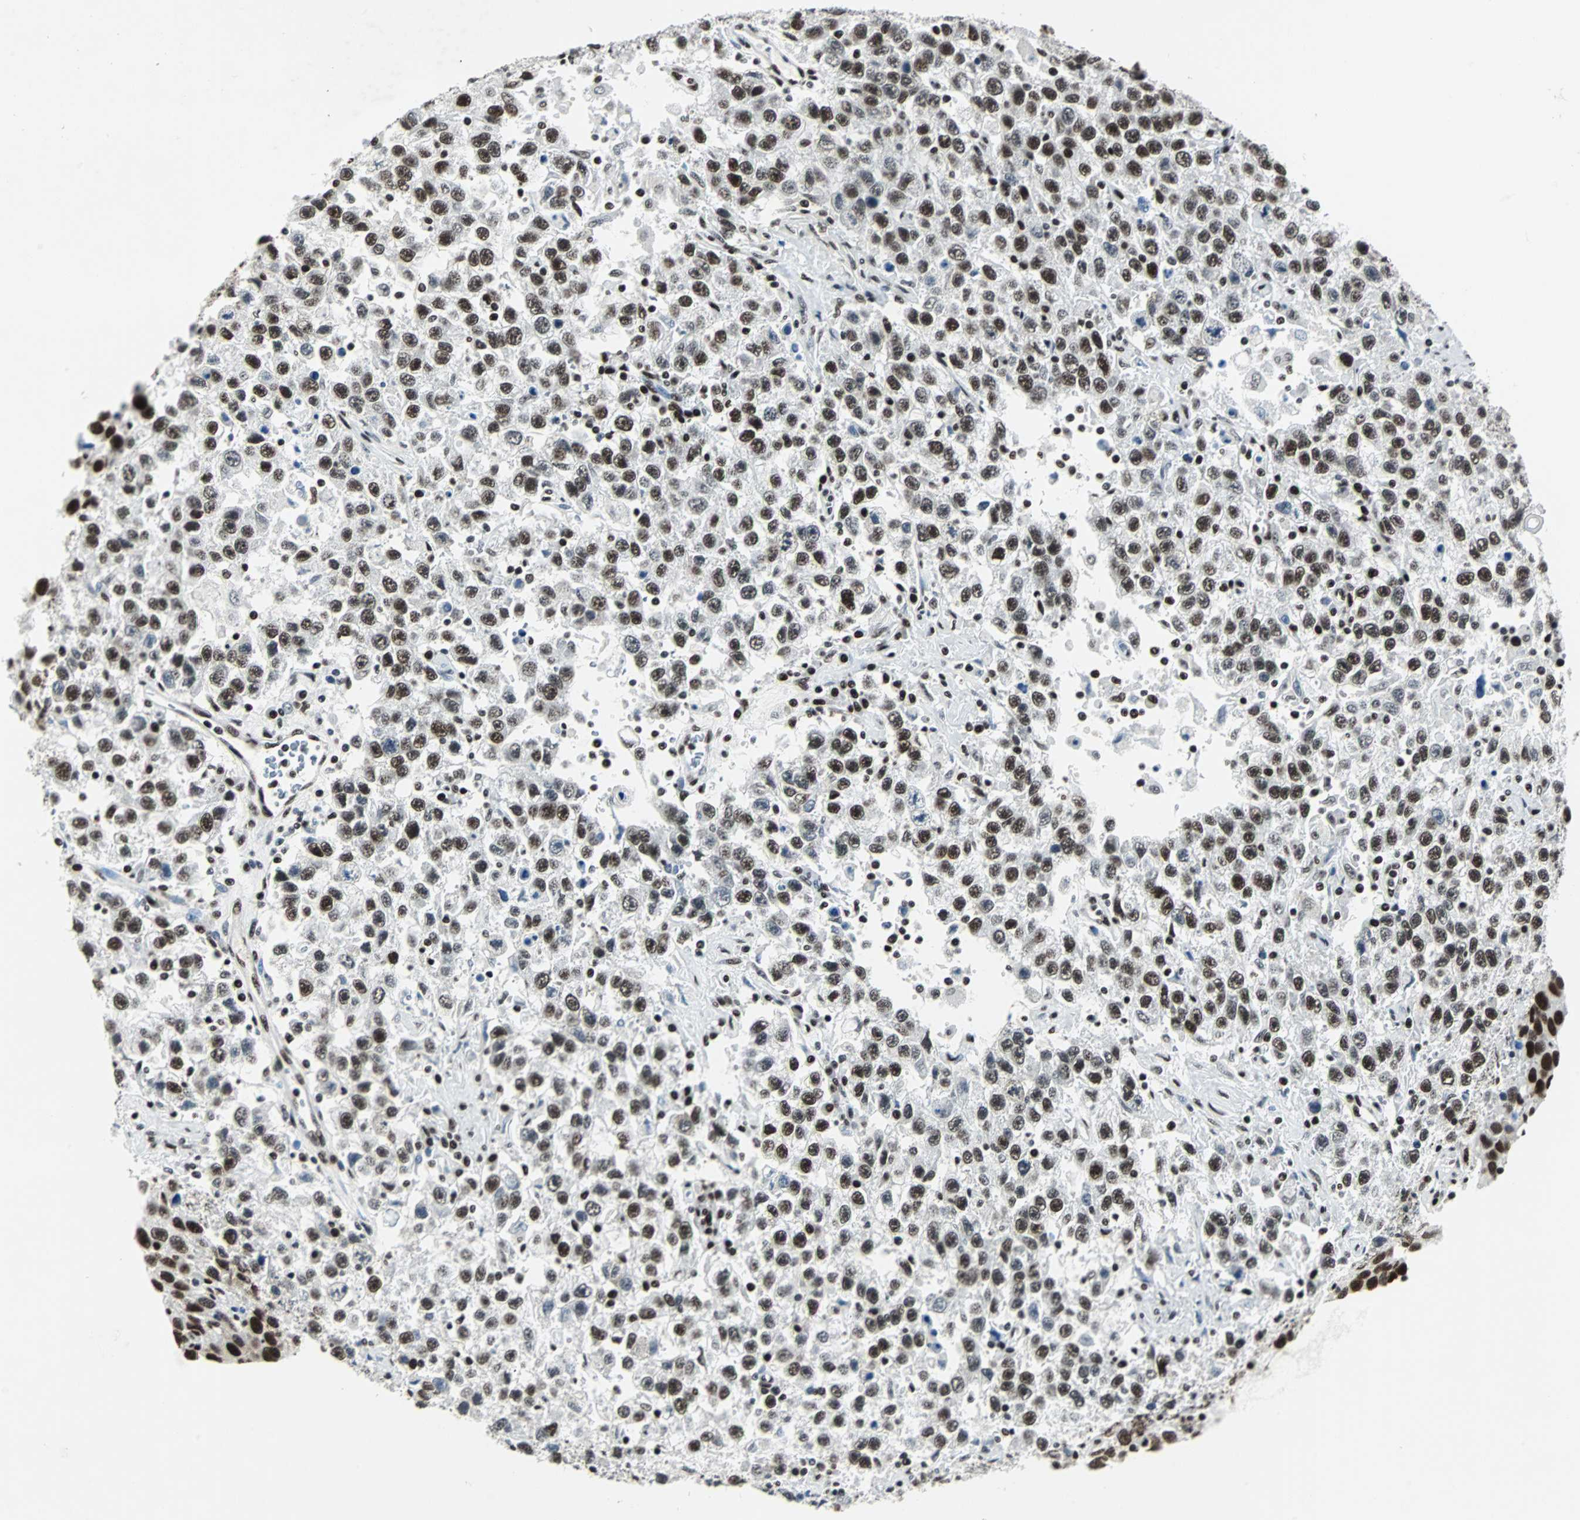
{"staining": {"intensity": "strong", "quantity": ">75%", "location": "nuclear"}, "tissue": "testis cancer", "cell_type": "Tumor cells", "image_type": "cancer", "snomed": [{"axis": "morphology", "description": "Seminoma, NOS"}, {"axis": "topography", "description": "Testis"}], "caption": "IHC (DAB) staining of human testis cancer displays strong nuclear protein expression in about >75% of tumor cells.", "gene": "MEF2D", "patient": {"sex": "male", "age": 41}}